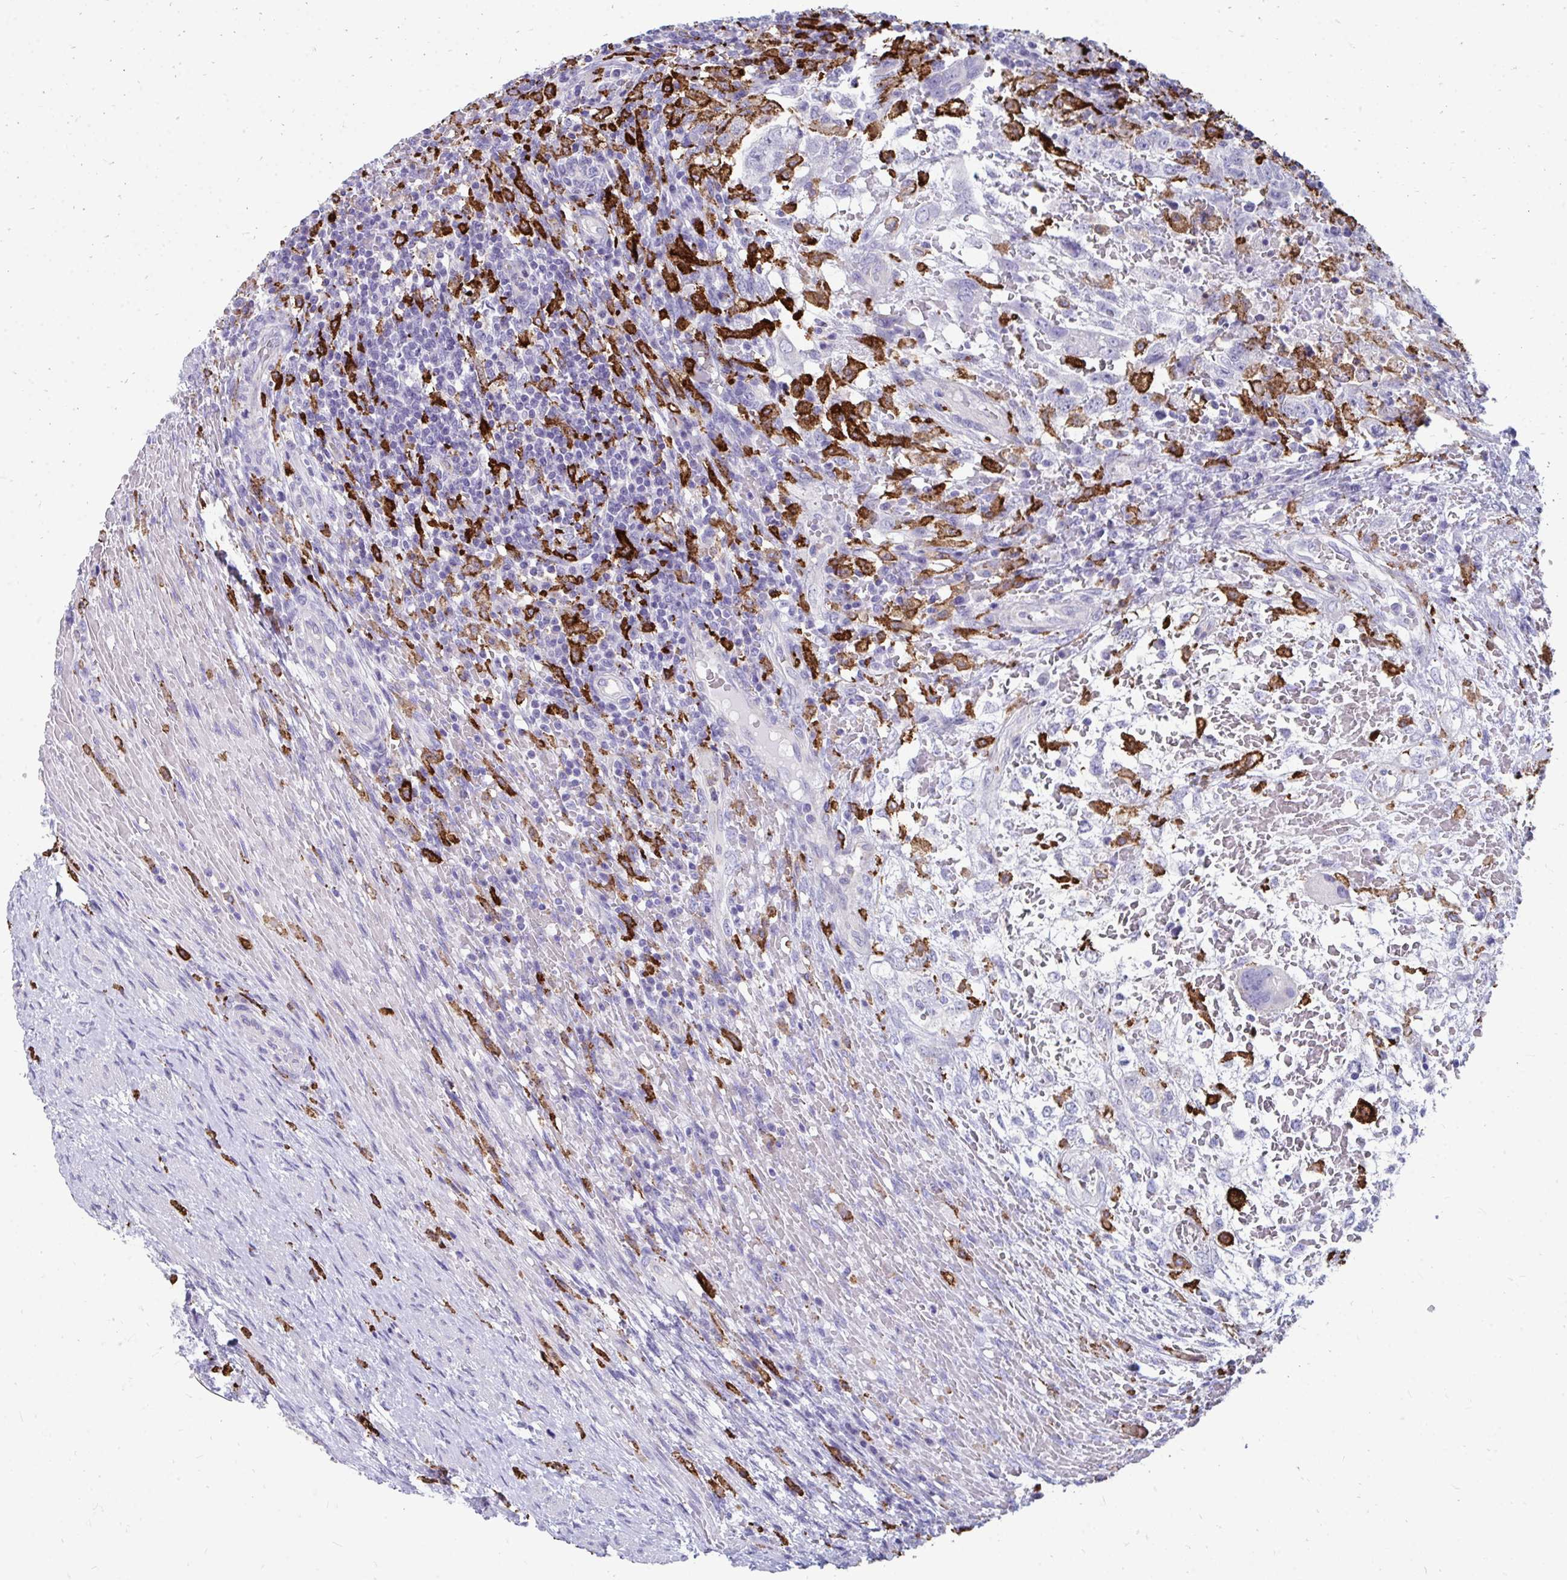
{"staining": {"intensity": "negative", "quantity": "none", "location": "none"}, "tissue": "testis cancer", "cell_type": "Tumor cells", "image_type": "cancer", "snomed": [{"axis": "morphology", "description": "Carcinoma, Embryonal, NOS"}, {"axis": "topography", "description": "Testis"}], "caption": "Tumor cells are negative for protein expression in human testis cancer (embryonal carcinoma). (DAB (3,3'-diaminobenzidine) immunohistochemistry (IHC) with hematoxylin counter stain).", "gene": "CD163", "patient": {"sex": "male", "age": 26}}